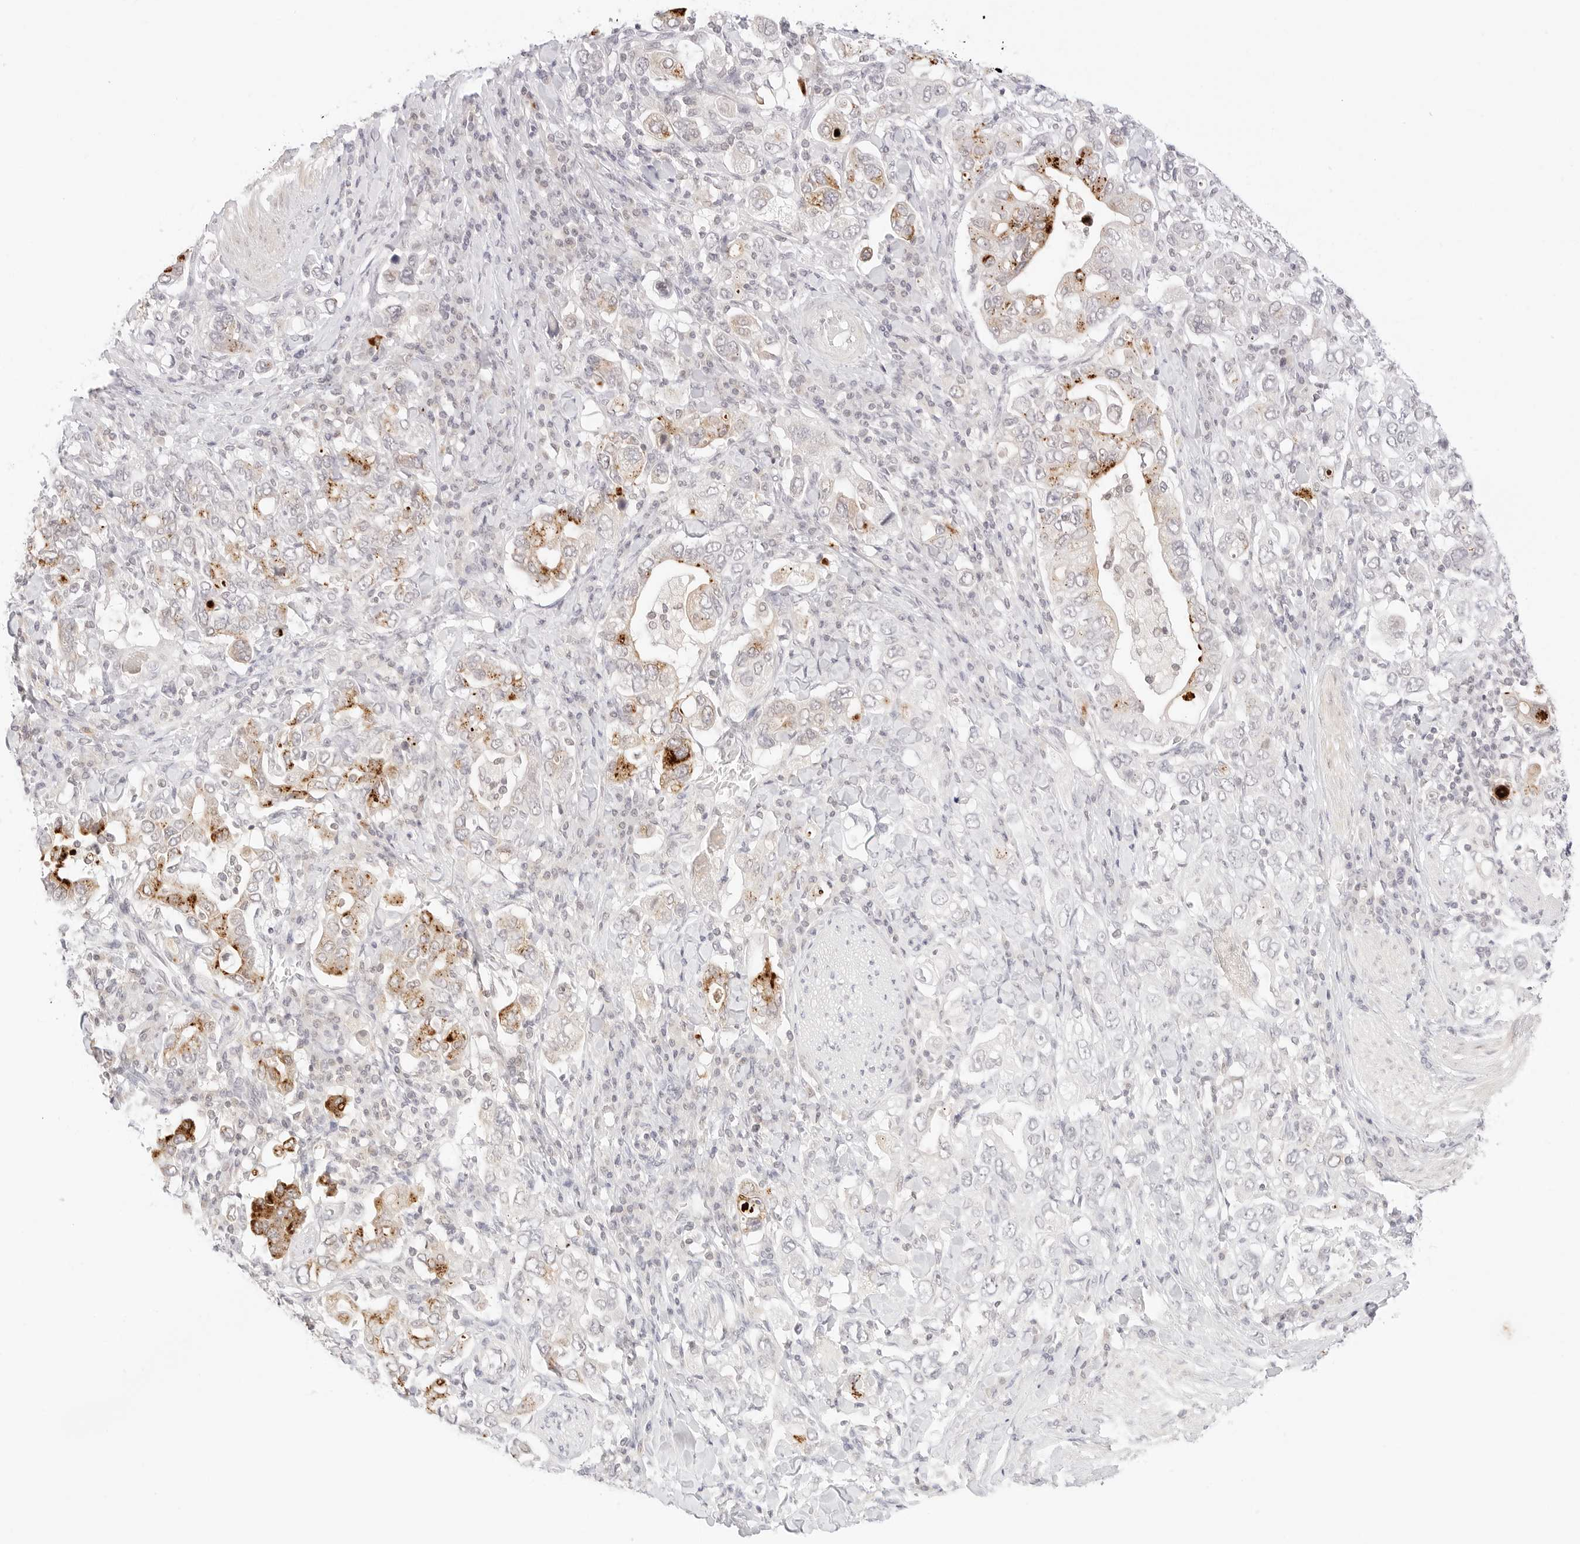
{"staining": {"intensity": "moderate", "quantity": "25%-75%", "location": "cytoplasmic/membranous"}, "tissue": "stomach cancer", "cell_type": "Tumor cells", "image_type": "cancer", "snomed": [{"axis": "morphology", "description": "Adenocarcinoma, NOS"}, {"axis": "topography", "description": "Stomach, upper"}], "caption": "Immunohistochemical staining of adenocarcinoma (stomach) displays medium levels of moderate cytoplasmic/membranous protein expression in about 25%-75% of tumor cells.", "gene": "GNAS", "patient": {"sex": "male", "age": 62}}